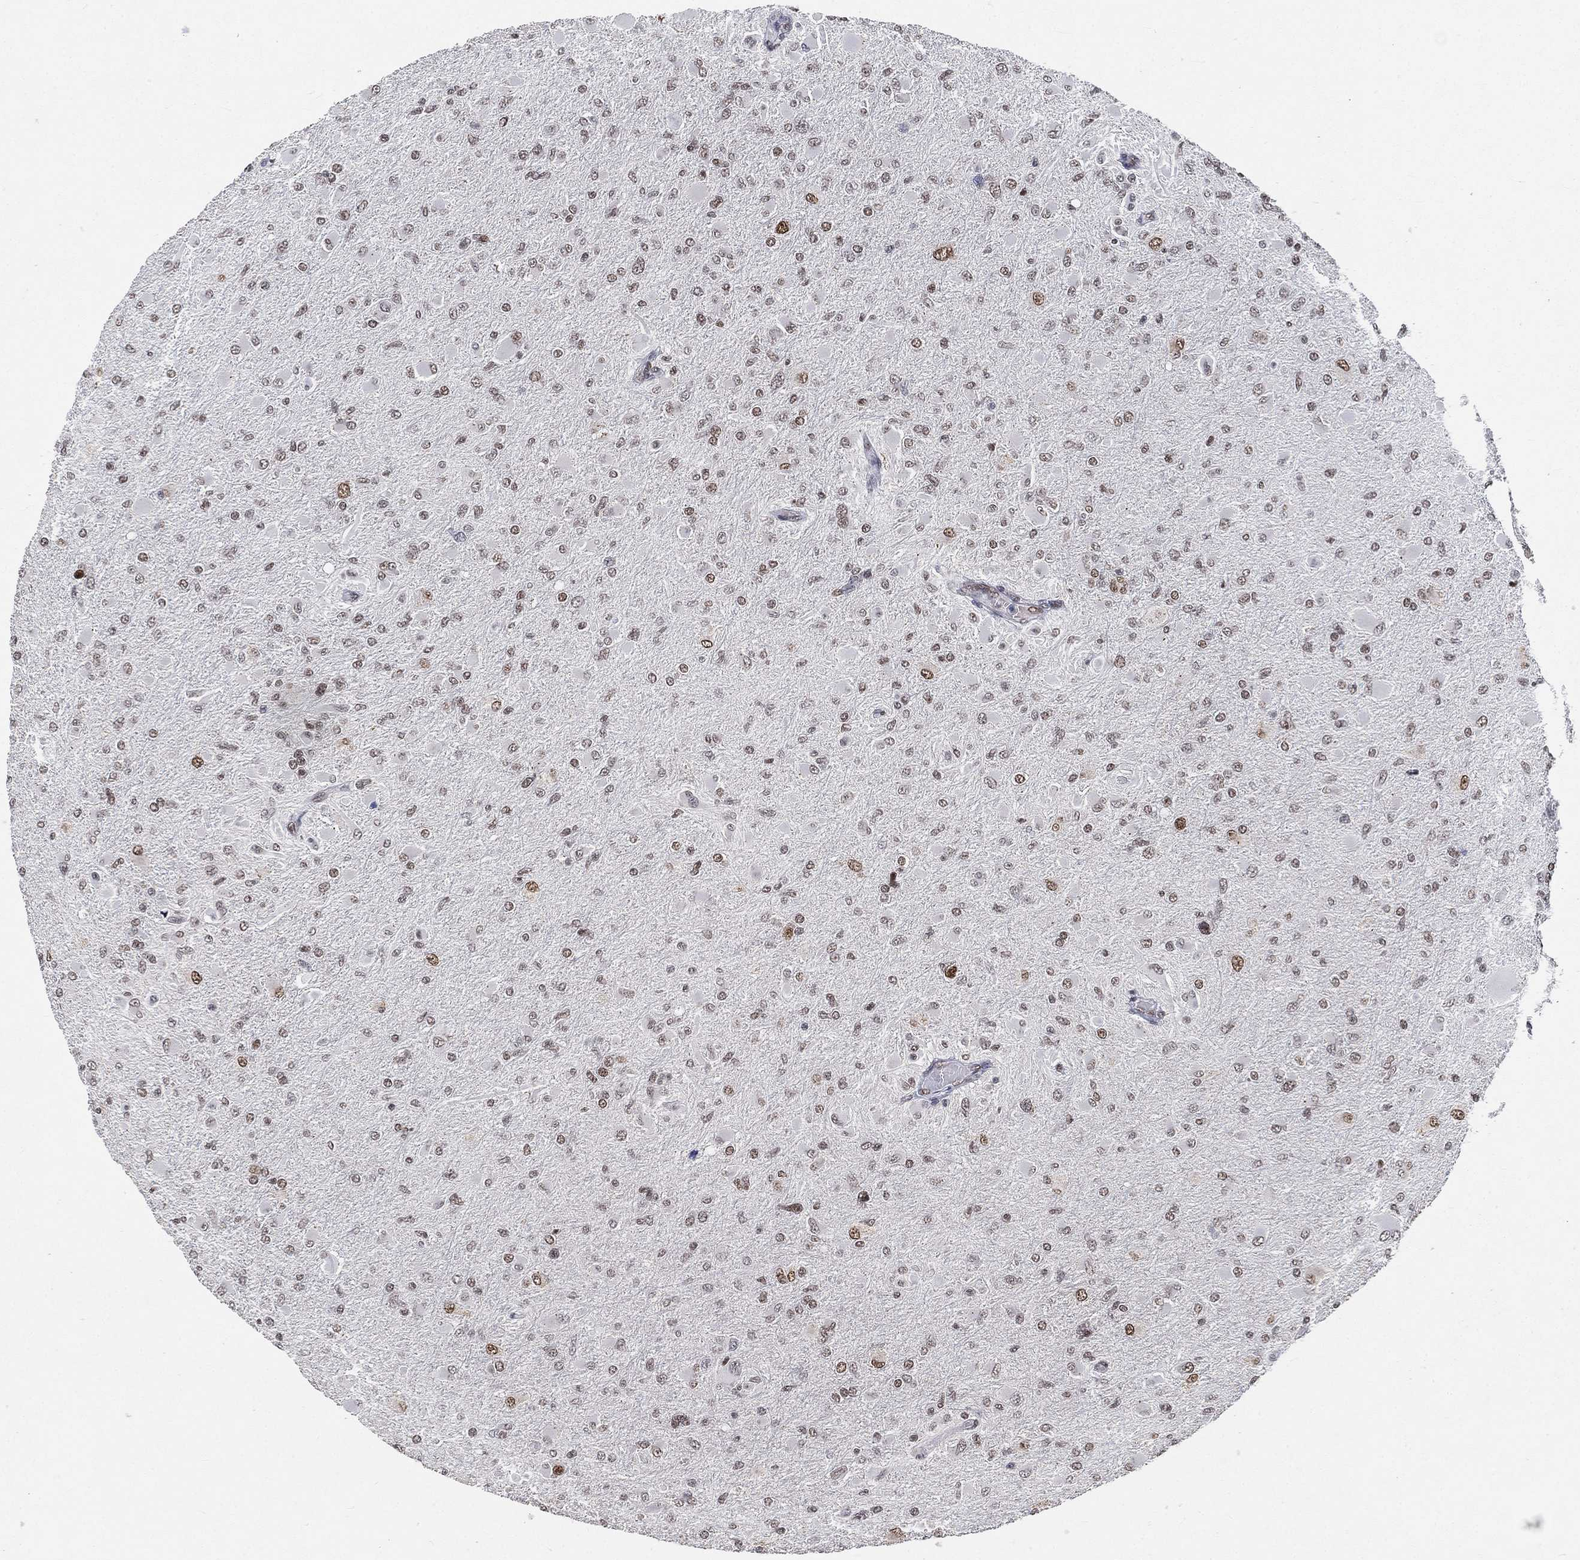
{"staining": {"intensity": "moderate", "quantity": "<25%", "location": "nuclear"}, "tissue": "glioma", "cell_type": "Tumor cells", "image_type": "cancer", "snomed": [{"axis": "morphology", "description": "Glioma, malignant, High grade"}, {"axis": "topography", "description": "Cerebral cortex"}], "caption": "Human high-grade glioma (malignant) stained with a protein marker displays moderate staining in tumor cells.", "gene": "YLPM1", "patient": {"sex": "female", "age": 36}}